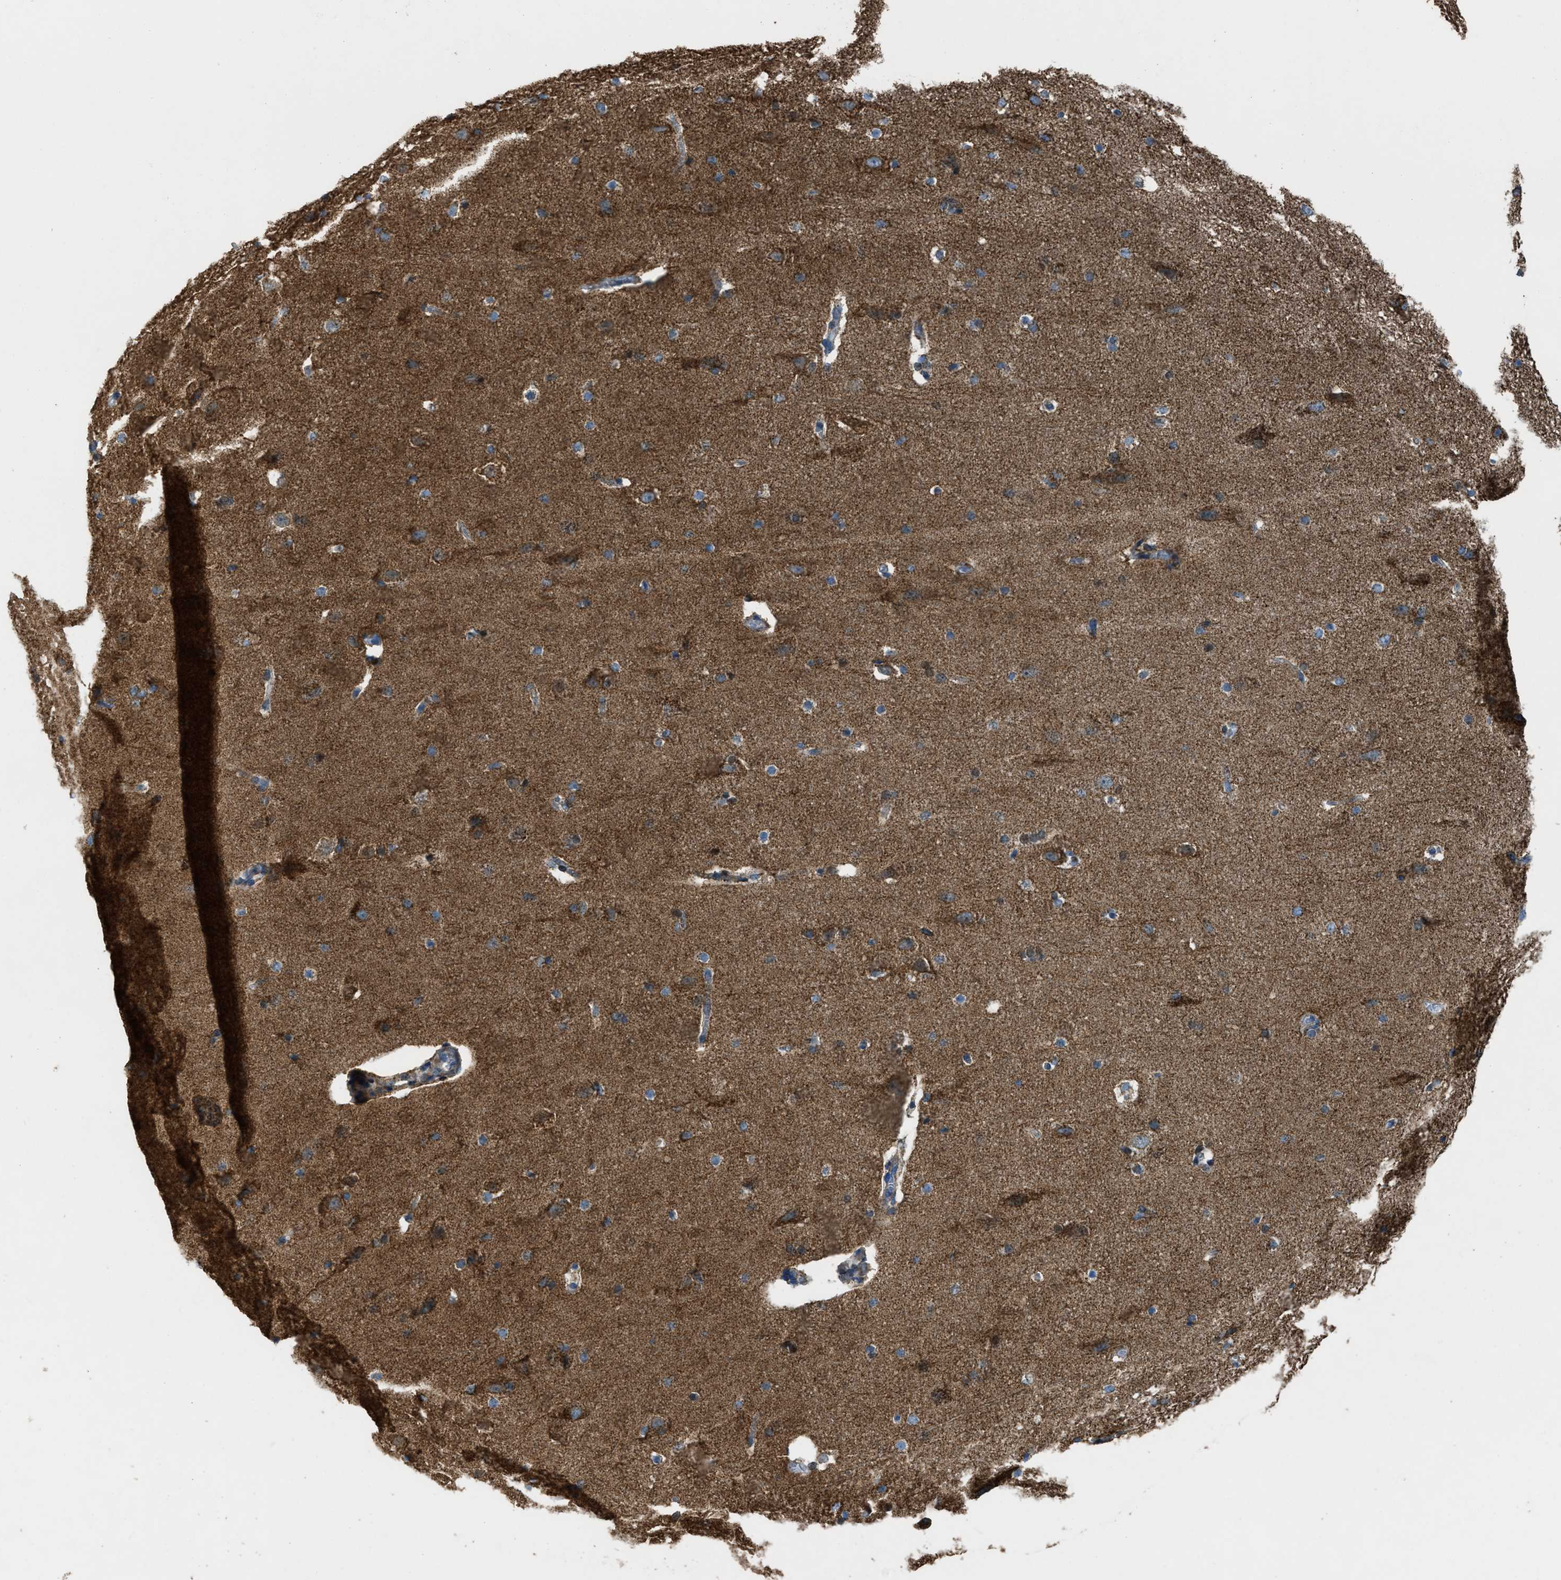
{"staining": {"intensity": "weak", "quantity": ">75%", "location": "cytoplasmic/membranous"}, "tissue": "cerebral cortex", "cell_type": "Endothelial cells", "image_type": "normal", "snomed": [{"axis": "morphology", "description": "Normal tissue, NOS"}, {"axis": "topography", "description": "Cerebral cortex"}, {"axis": "topography", "description": "Hippocampus"}], "caption": "Cerebral cortex stained with IHC displays weak cytoplasmic/membranous positivity in approximately >75% of endothelial cells.", "gene": "SLC25A11", "patient": {"sex": "female", "age": 19}}